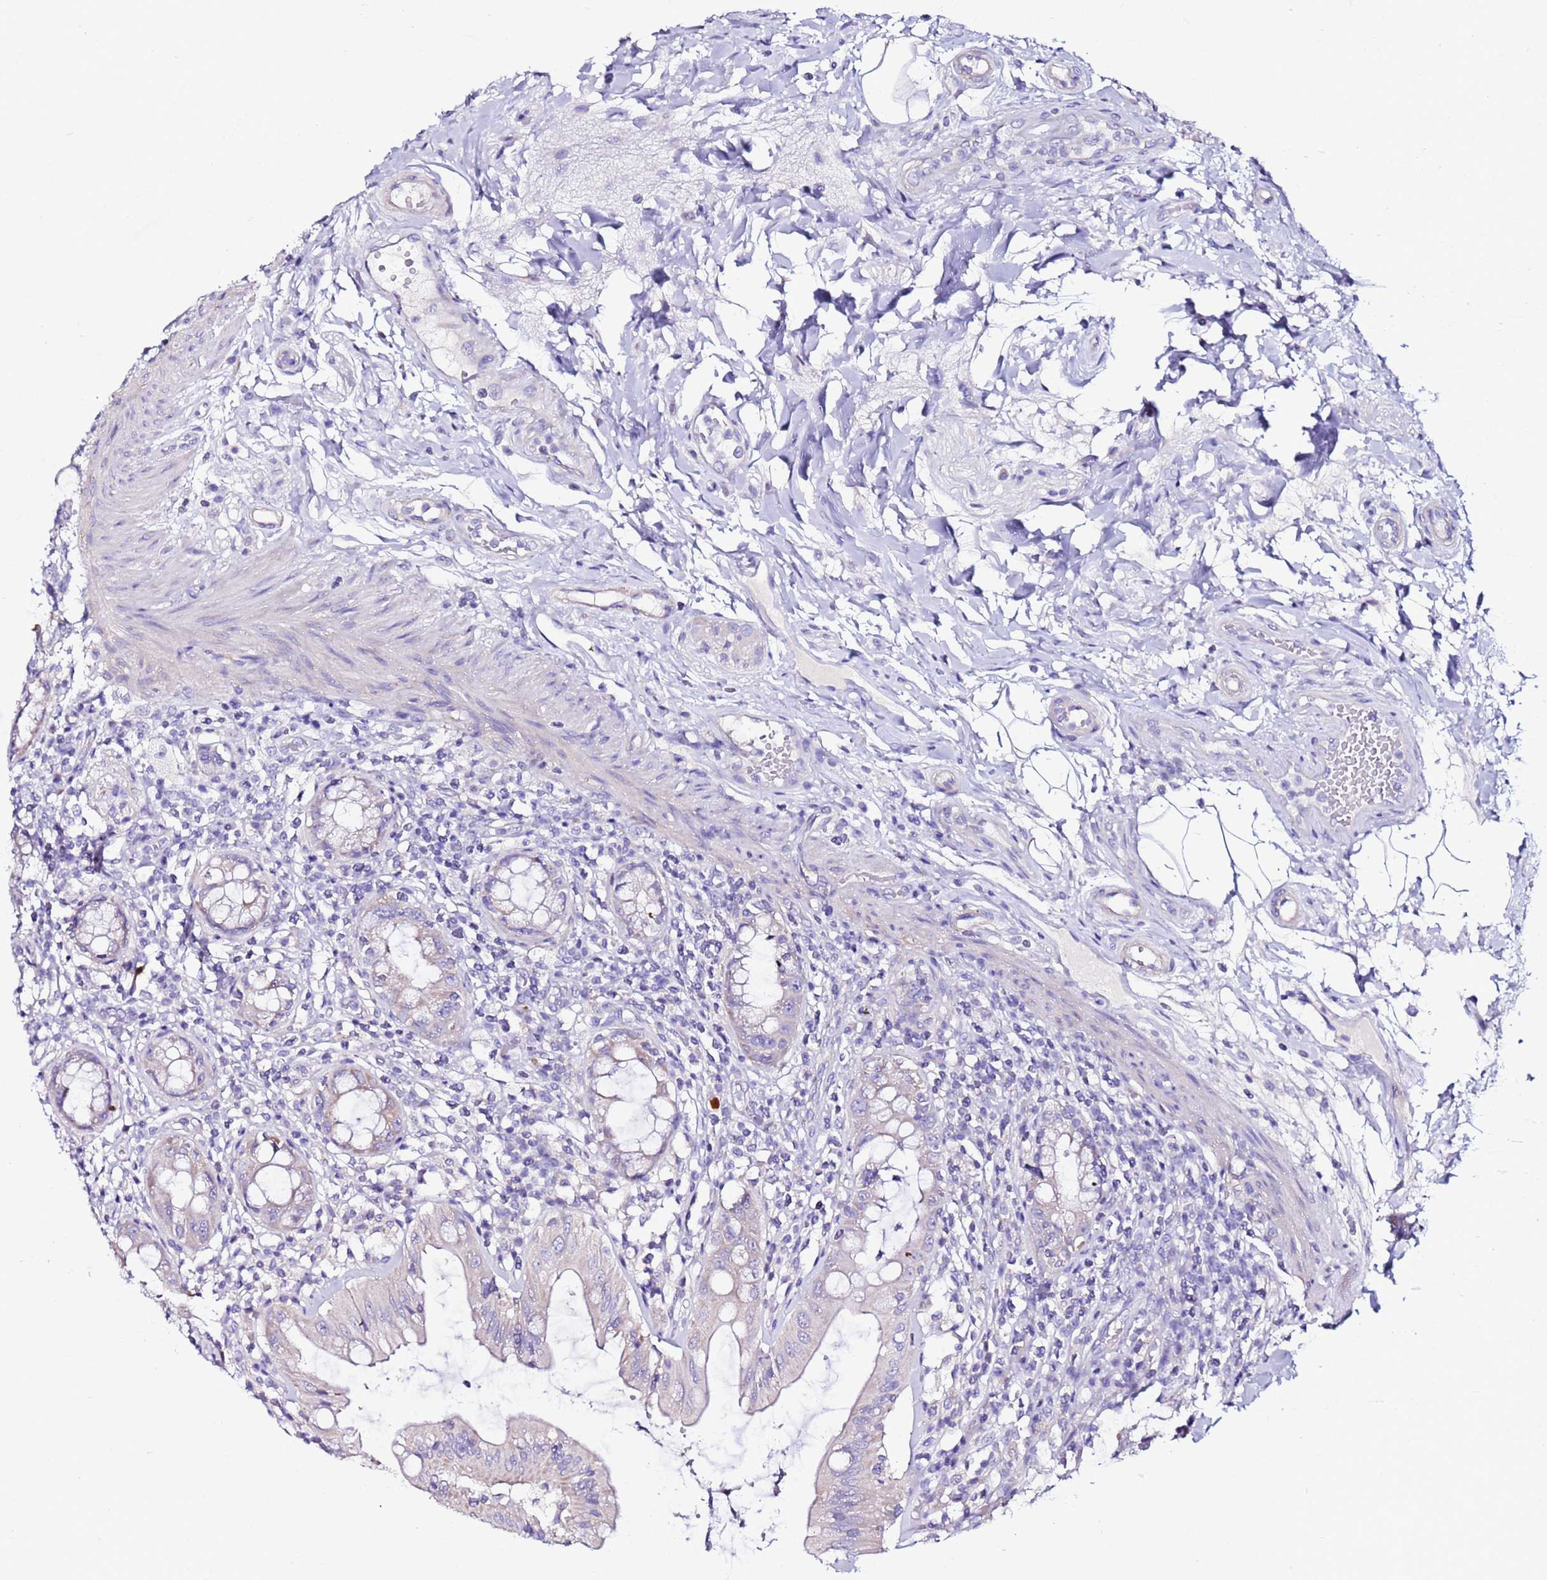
{"staining": {"intensity": "negative", "quantity": "none", "location": "none"}, "tissue": "rectum", "cell_type": "Glandular cells", "image_type": "normal", "snomed": [{"axis": "morphology", "description": "Normal tissue, NOS"}, {"axis": "topography", "description": "Rectum"}], "caption": "Micrograph shows no significant protein staining in glandular cells of normal rectum. (Brightfield microscopy of DAB immunohistochemistry at high magnification).", "gene": "MYBPC3", "patient": {"sex": "female", "age": 57}}